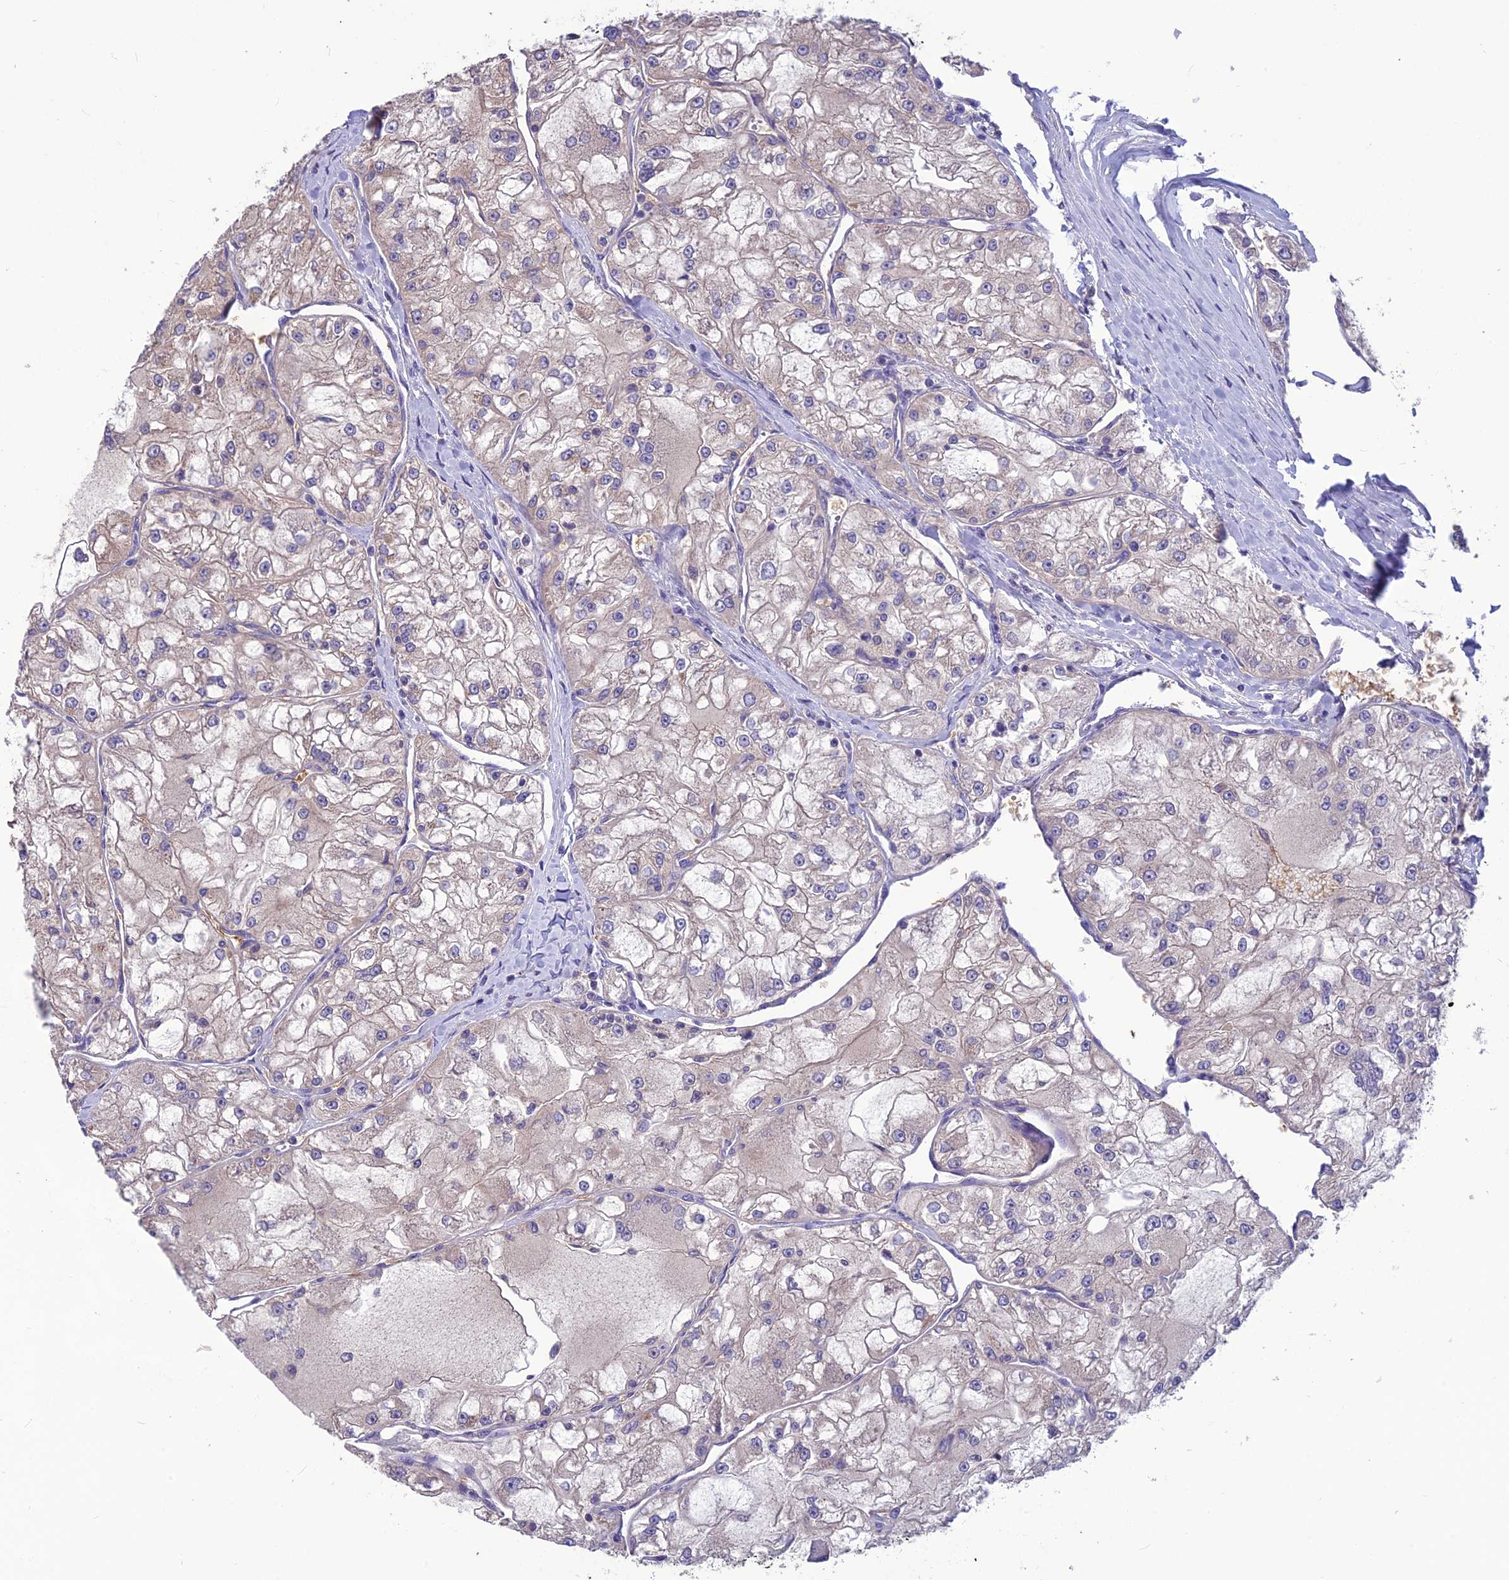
{"staining": {"intensity": "negative", "quantity": "none", "location": "none"}, "tissue": "renal cancer", "cell_type": "Tumor cells", "image_type": "cancer", "snomed": [{"axis": "morphology", "description": "Adenocarcinoma, NOS"}, {"axis": "topography", "description": "Kidney"}], "caption": "Immunohistochemistry of human renal adenocarcinoma demonstrates no staining in tumor cells. (DAB (3,3'-diaminobenzidine) immunohistochemistry (IHC) visualized using brightfield microscopy, high magnification).", "gene": "PSMF1", "patient": {"sex": "female", "age": 72}}